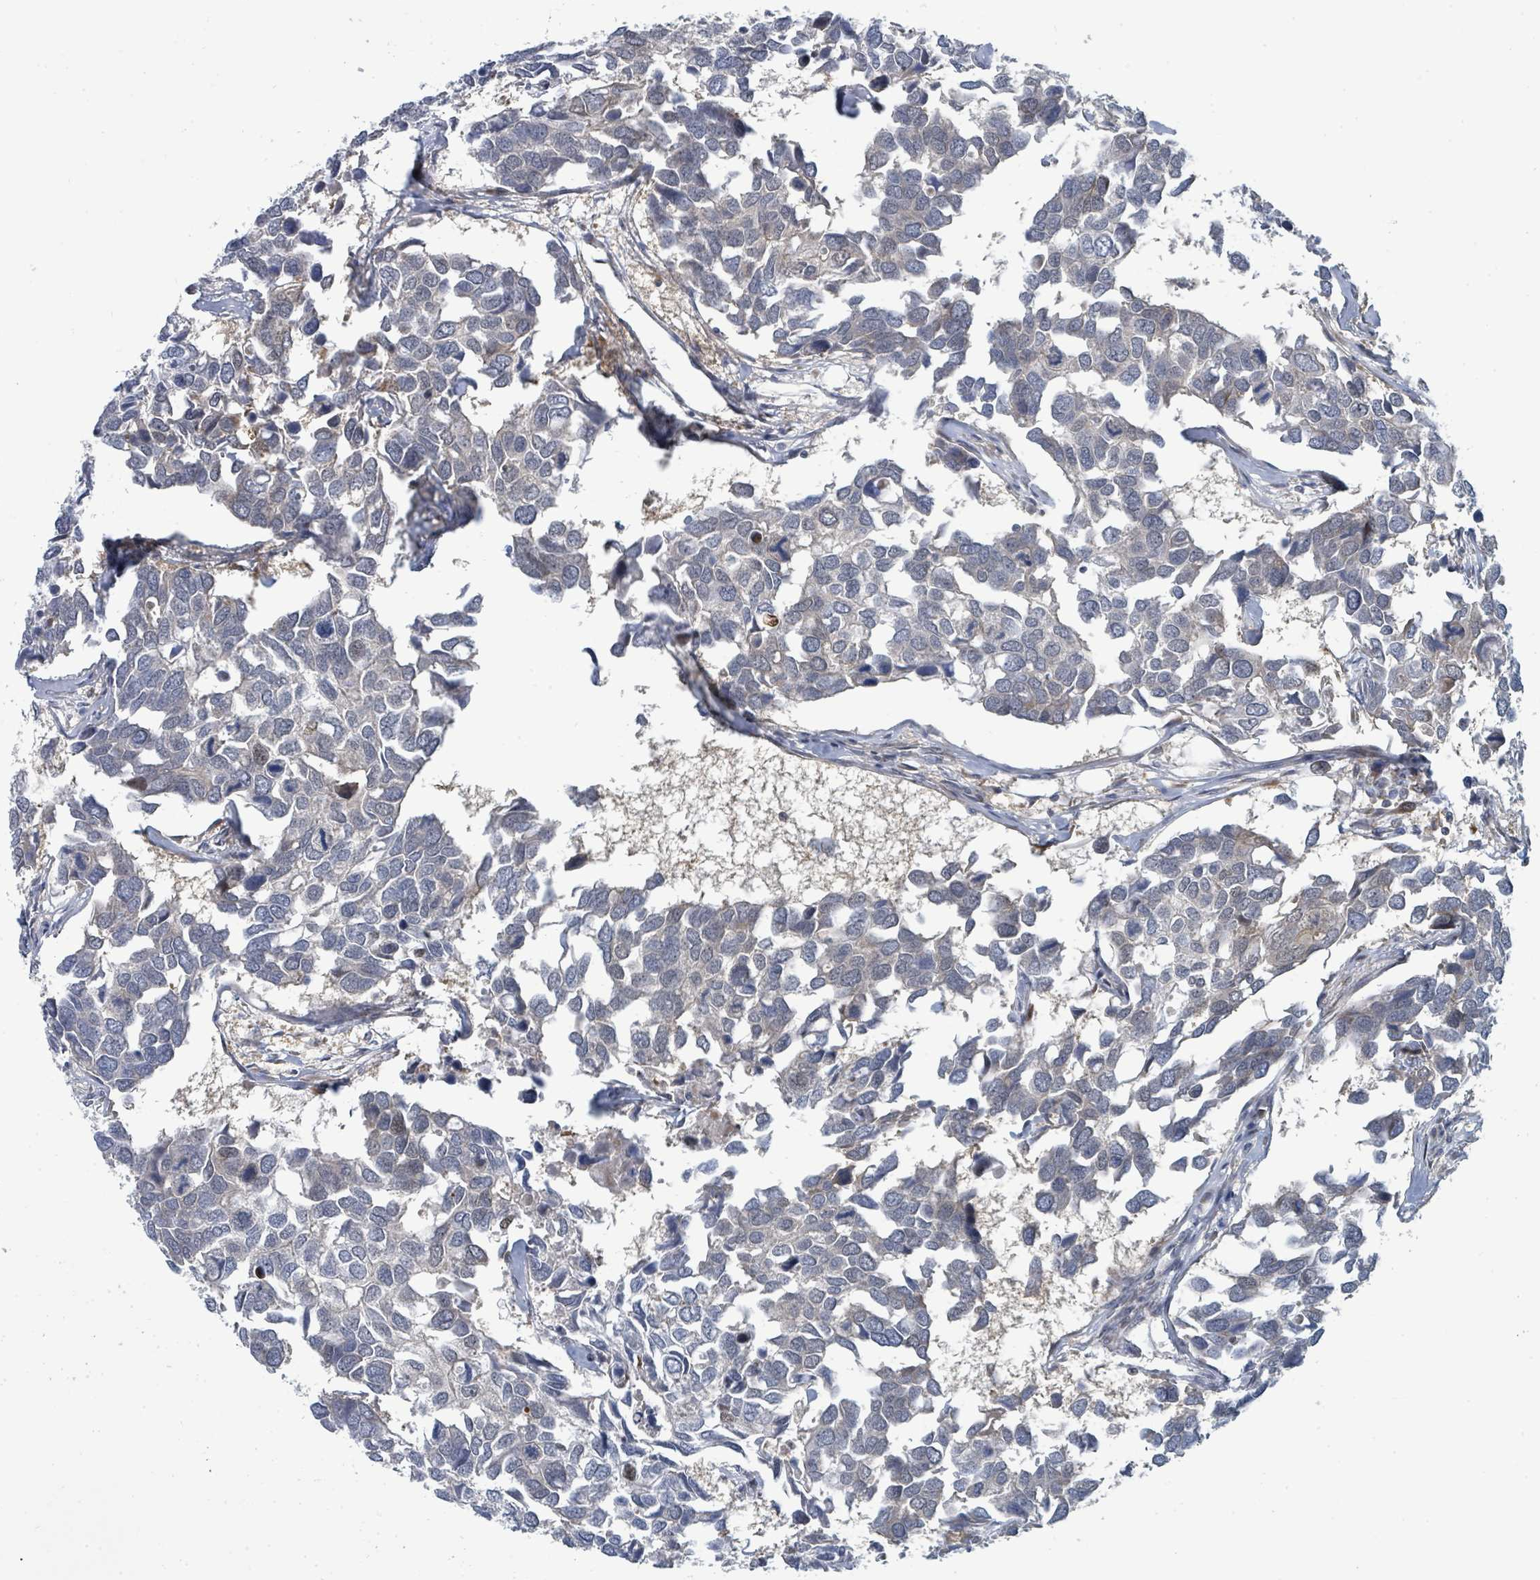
{"staining": {"intensity": "negative", "quantity": "none", "location": "none"}, "tissue": "breast cancer", "cell_type": "Tumor cells", "image_type": "cancer", "snomed": [{"axis": "morphology", "description": "Duct carcinoma"}, {"axis": "topography", "description": "Breast"}], "caption": "Tumor cells show no significant positivity in breast cancer. (DAB immunohistochemistry, high magnification).", "gene": "SUMO4", "patient": {"sex": "female", "age": 83}}